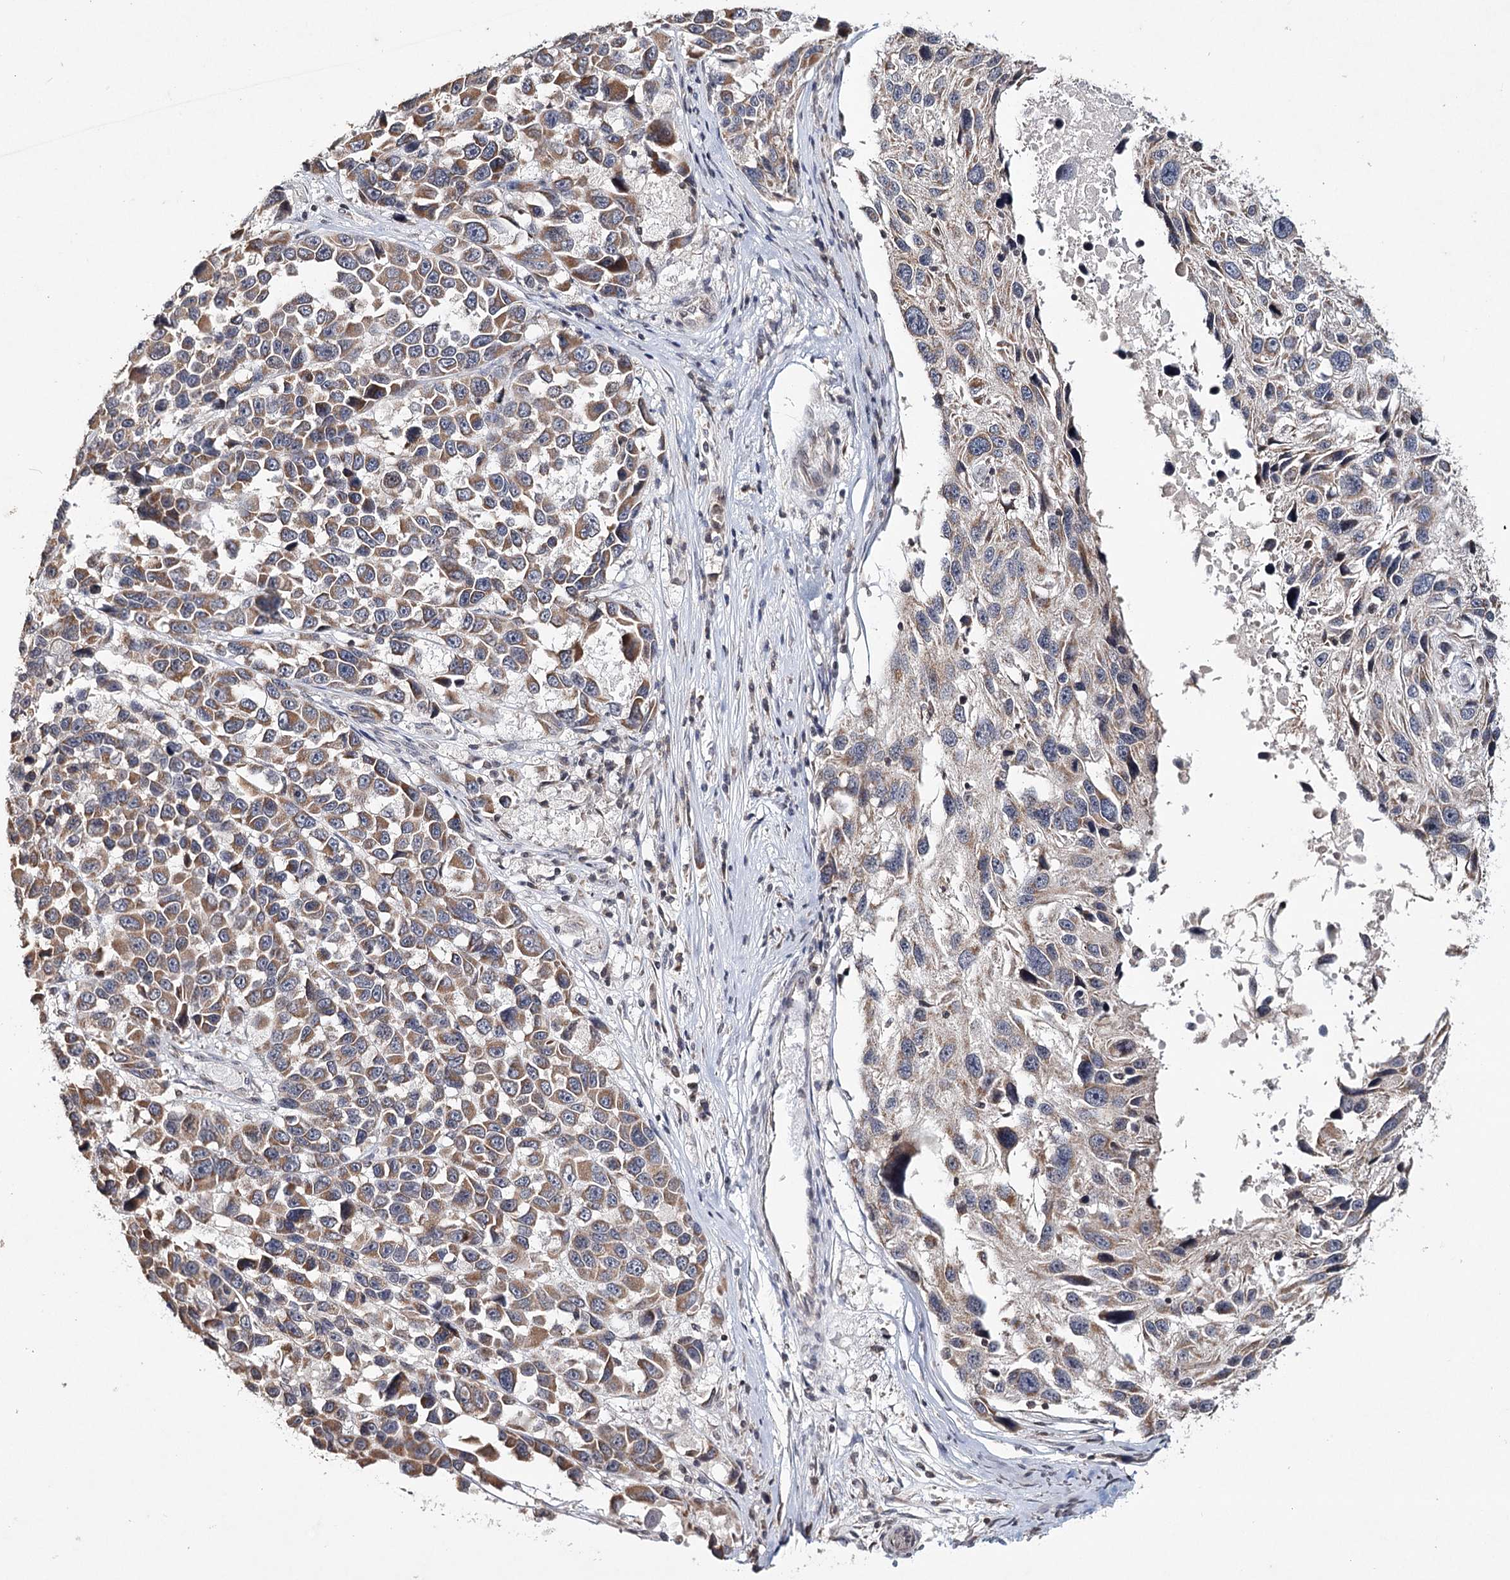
{"staining": {"intensity": "moderate", "quantity": ">75%", "location": "cytoplasmic/membranous"}, "tissue": "melanoma", "cell_type": "Tumor cells", "image_type": "cancer", "snomed": [{"axis": "morphology", "description": "Malignant melanoma, NOS"}, {"axis": "topography", "description": "Skin"}], "caption": "IHC (DAB) staining of melanoma displays moderate cytoplasmic/membranous protein expression in approximately >75% of tumor cells.", "gene": "ICOS", "patient": {"sex": "male", "age": 53}}